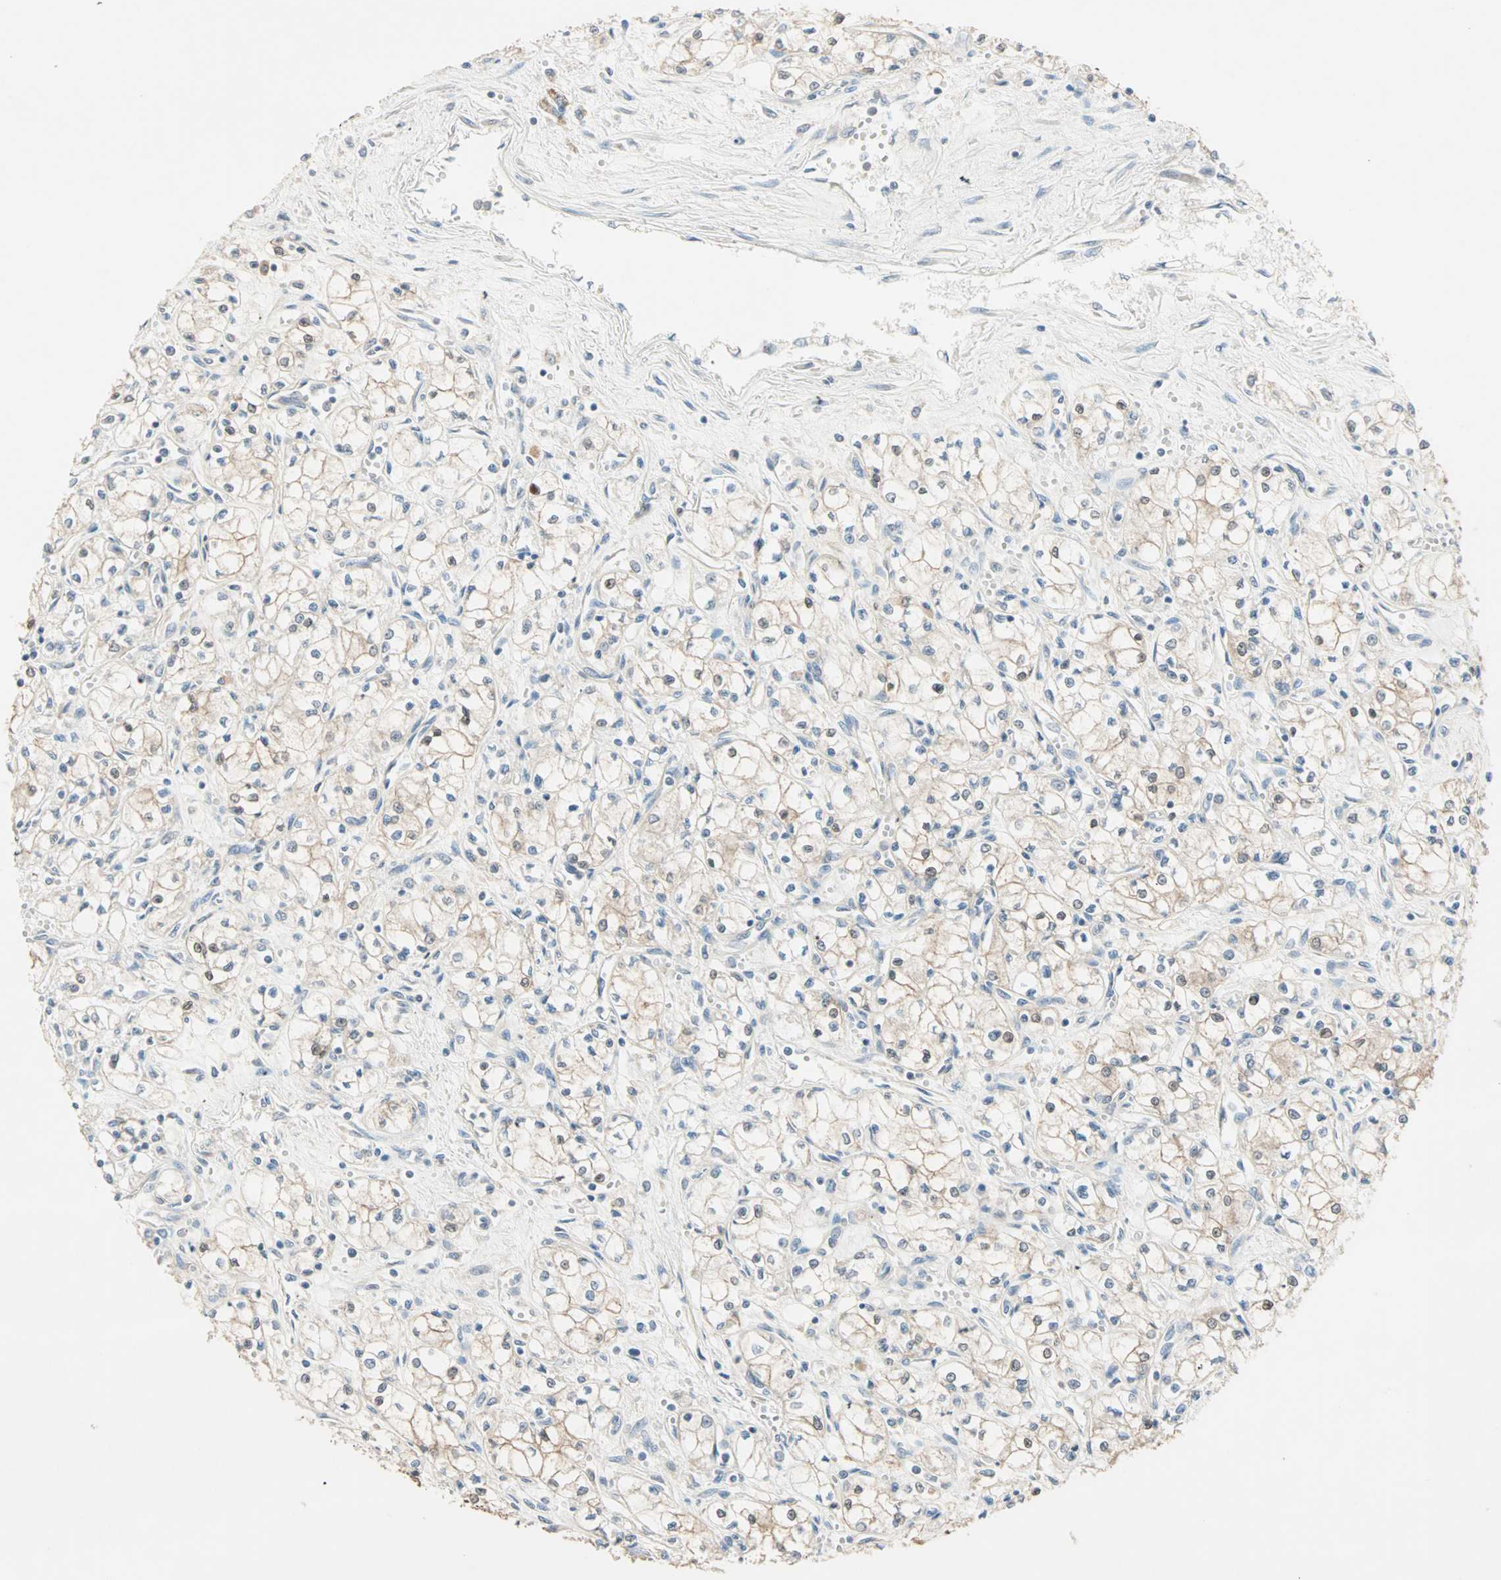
{"staining": {"intensity": "weak", "quantity": "25%-75%", "location": "cytoplasmic/membranous"}, "tissue": "renal cancer", "cell_type": "Tumor cells", "image_type": "cancer", "snomed": [{"axis": "morphology", "description": "Normal tissue, NOS"}, {"axis": "morphology", "description": "Adenocarcinoma, NOS"}, {"axis": "topography", "description": "Kidney"}], "caption": "Human renal cancer stained with a brown dye shows weak cytoplasmic/membranous positive positivity in approximately 25%-75% of tumor cells.", "gene": "TTF2", "patient": {"sex": "male", "age": 59}}